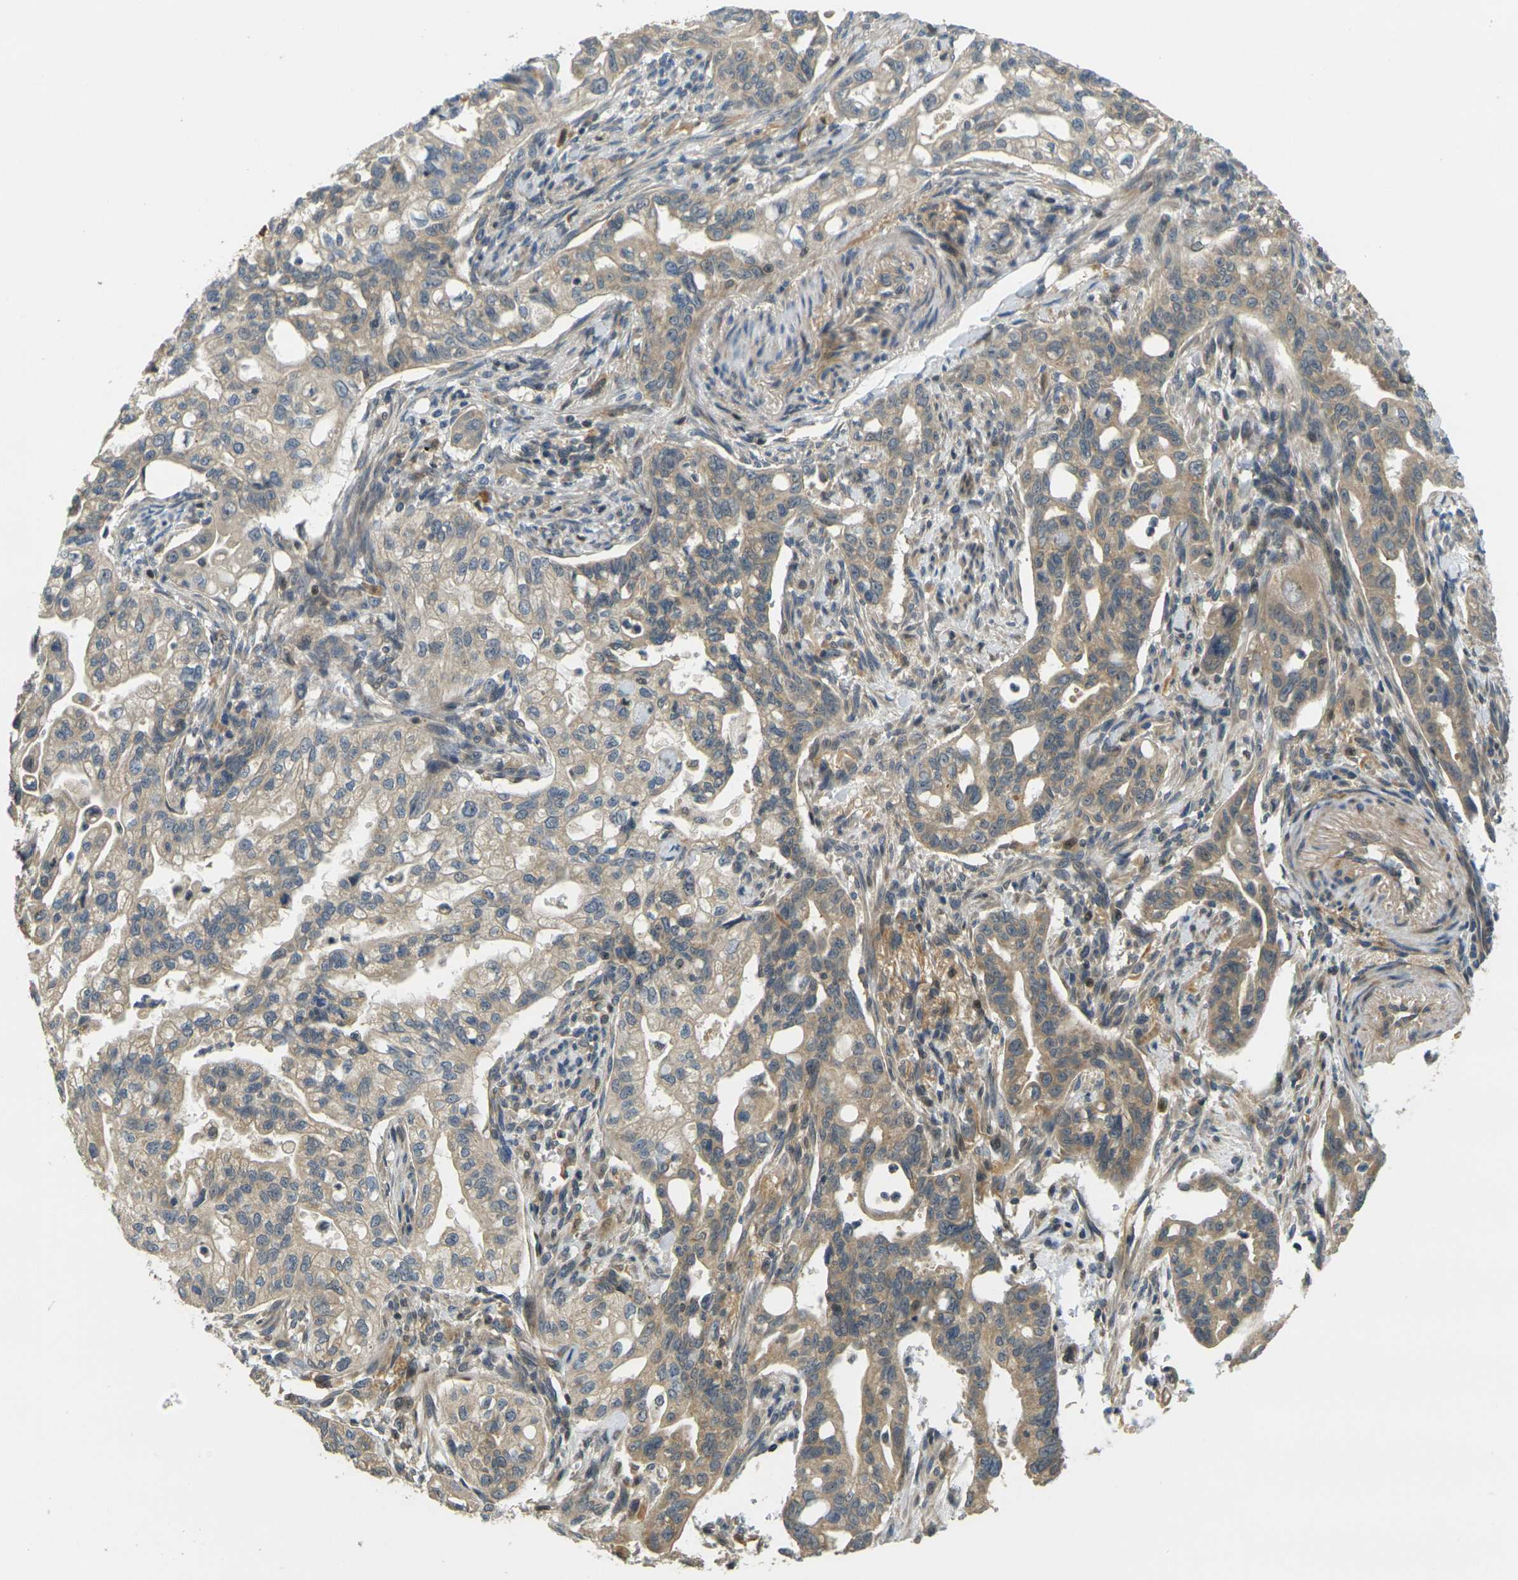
{"staining": {"intensity": "weak", "quantity": ">75%", "location": "cytoplasmic/membranous"}, "tissue": "pancreatic cancer", "cell_type": "Tumor cells", "image_type": "cancer", "snomed": [{"axis": "morphology", "description": "Normal tissue, NOS"}, {"axis": "topography", "description": "Pancreas"}], "caption": "Protein staining demonstrates weak cytoplasmic/membranous staining in about >75% of tumor cells in pancreatic cancer.", "gene": "KLHL8", "patient": {"sex": "male", "age": 42}}